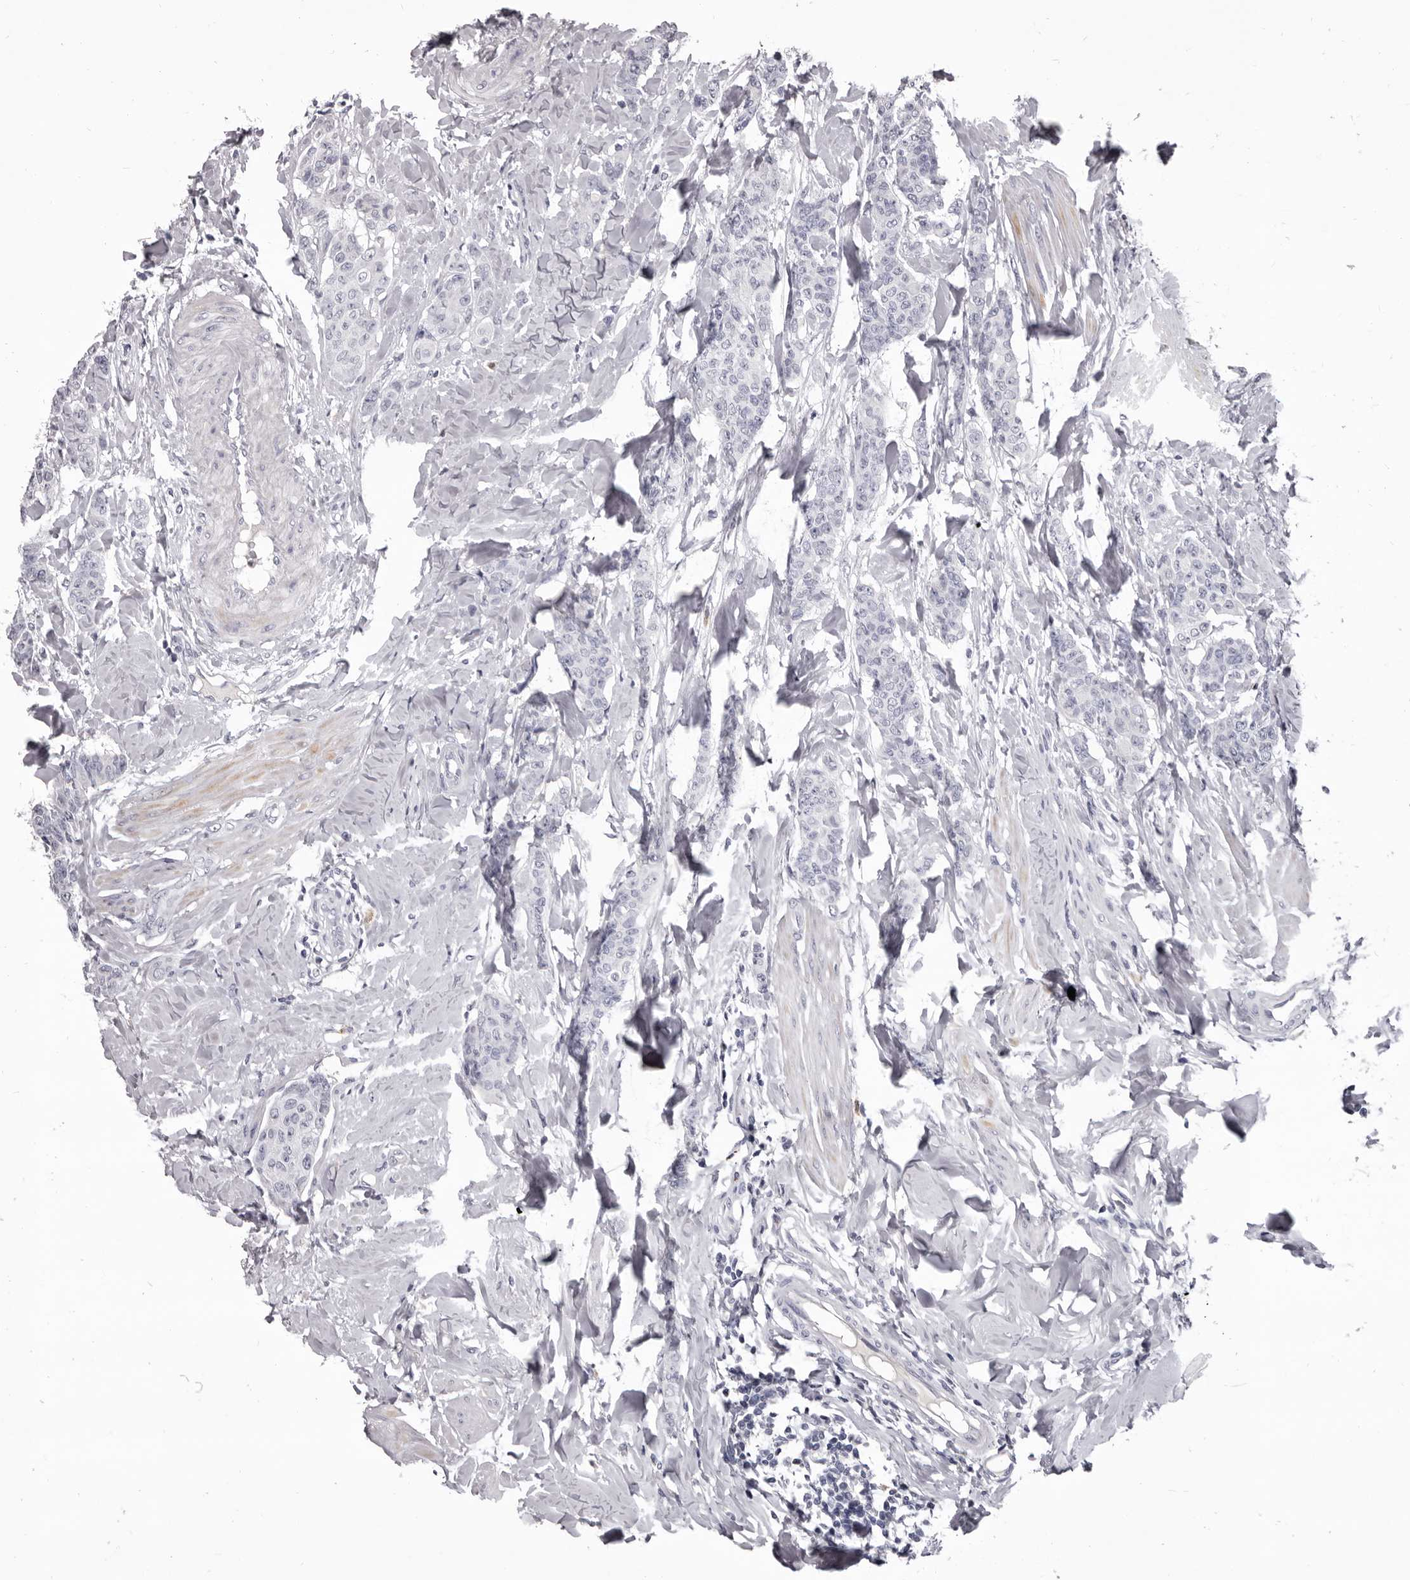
{"staining": {"intensity": "negative", "quantity": "none", "location": "none"}, "tissue": "breast cancer", "cell_type": "Tumor cells", "image_type": "cancer", "snomed": [{"axis": "morphology", "description": "Duct carcinoma"}, {"axis": "topography", "description": "Breast"}], "caption": "Tumor cells are negative for protein expression in human breast cancer.", "gene": "GZMH", "patient": {"sex": "female", "age": 40}}